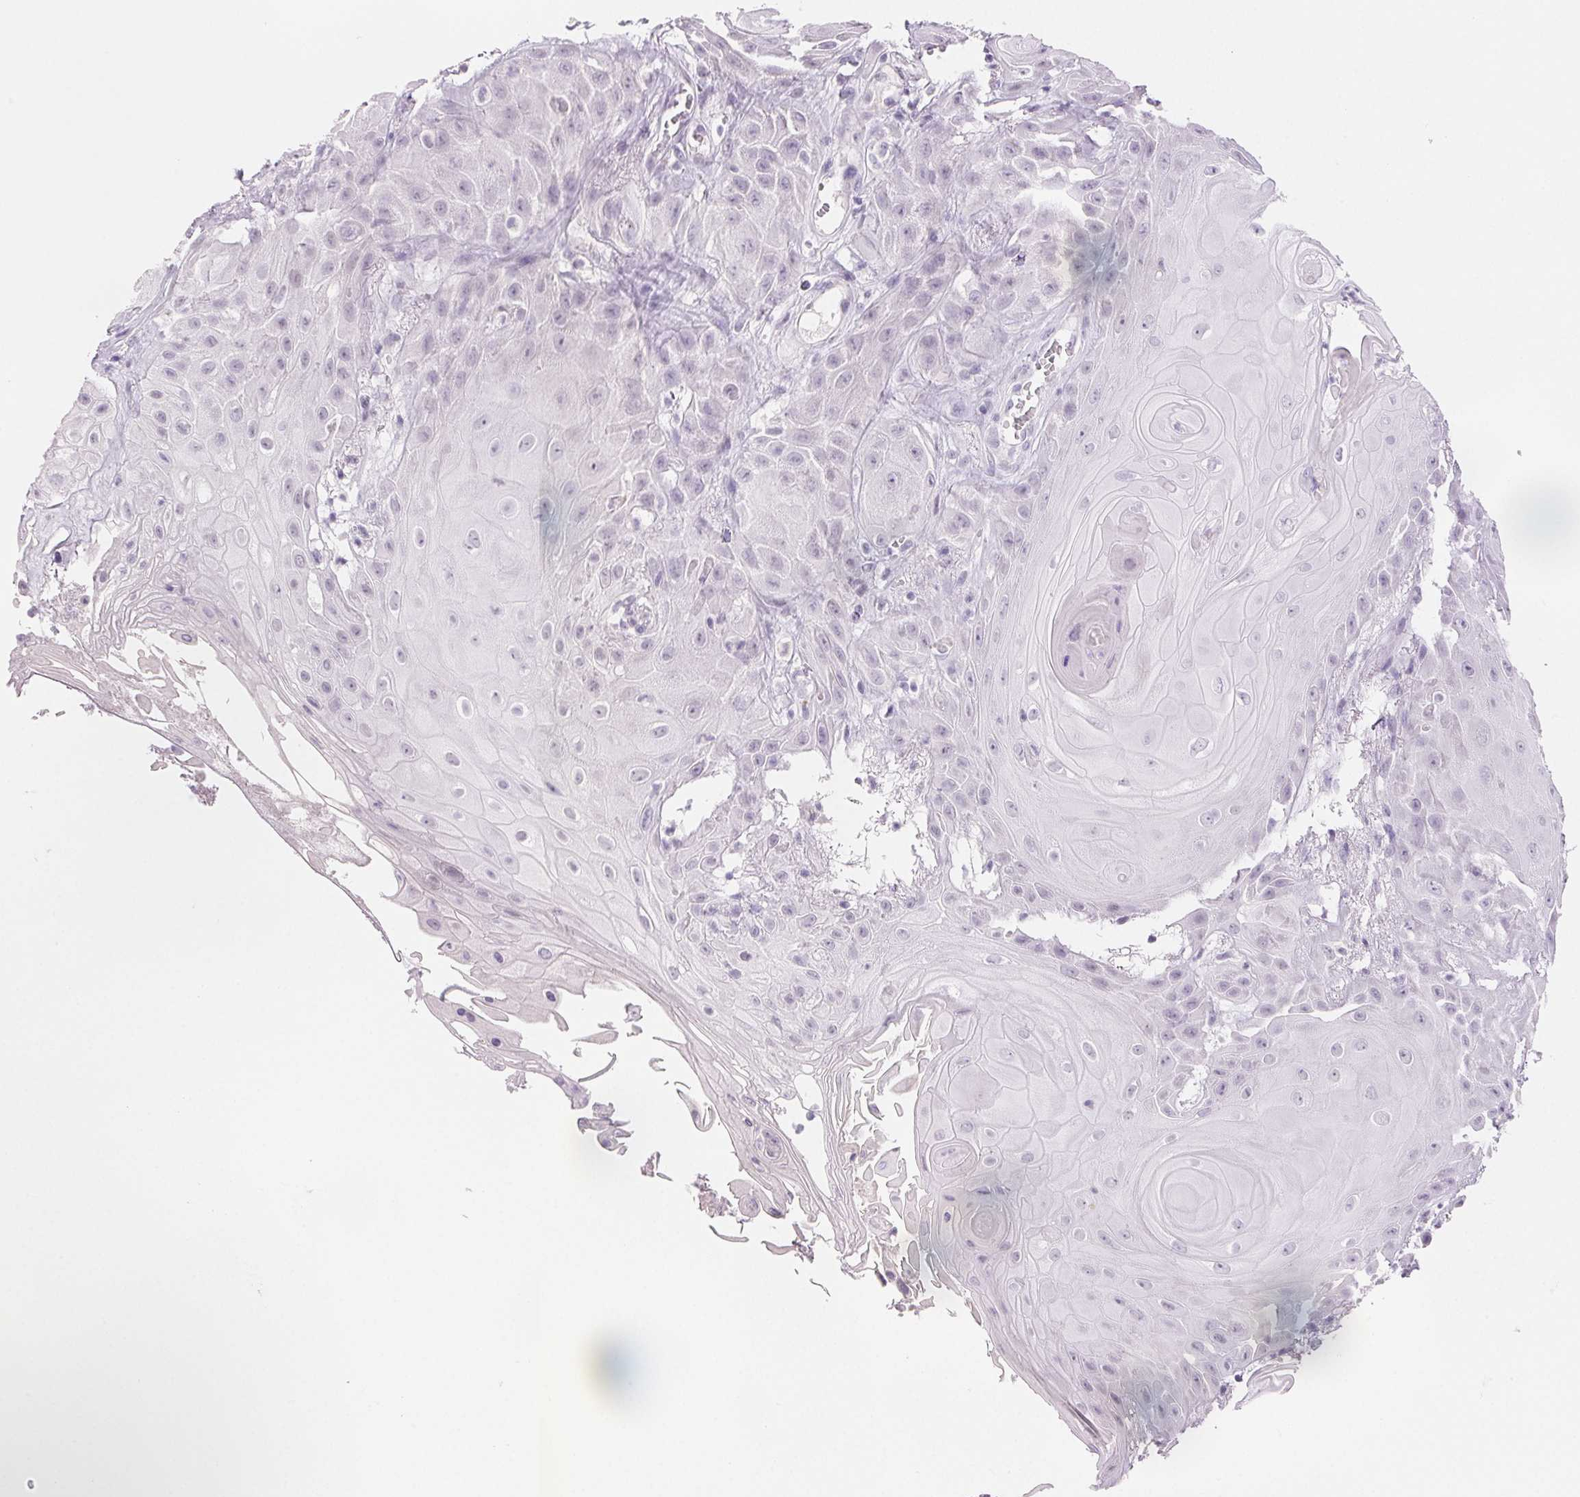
{"staining": {"intensity": "negative", "quantity": "none", "location": "none"}, "tissue": "skin cancer", "cell_type": "Tumor cells", "image_type": "cancer", "snomed": [{"axis": "morphology", "description": "Squamous cell carcinoma, NOS"}, {"axis": "topography", "description": "Skin"}], "caption": "Immunohistochemistry (IHC) of human squamous cell carcinoma (skin) reveals no positivity in tumor cells. The staining was performed using DAB (3,3'-diaminobenzidine) to visualize the protein expression in brown, while the nuclei were stained in blue with hematoxylin (Magnification: 20x).", "gene": "BPIFB2", "patient": {"sex": "male", "age": 62}}